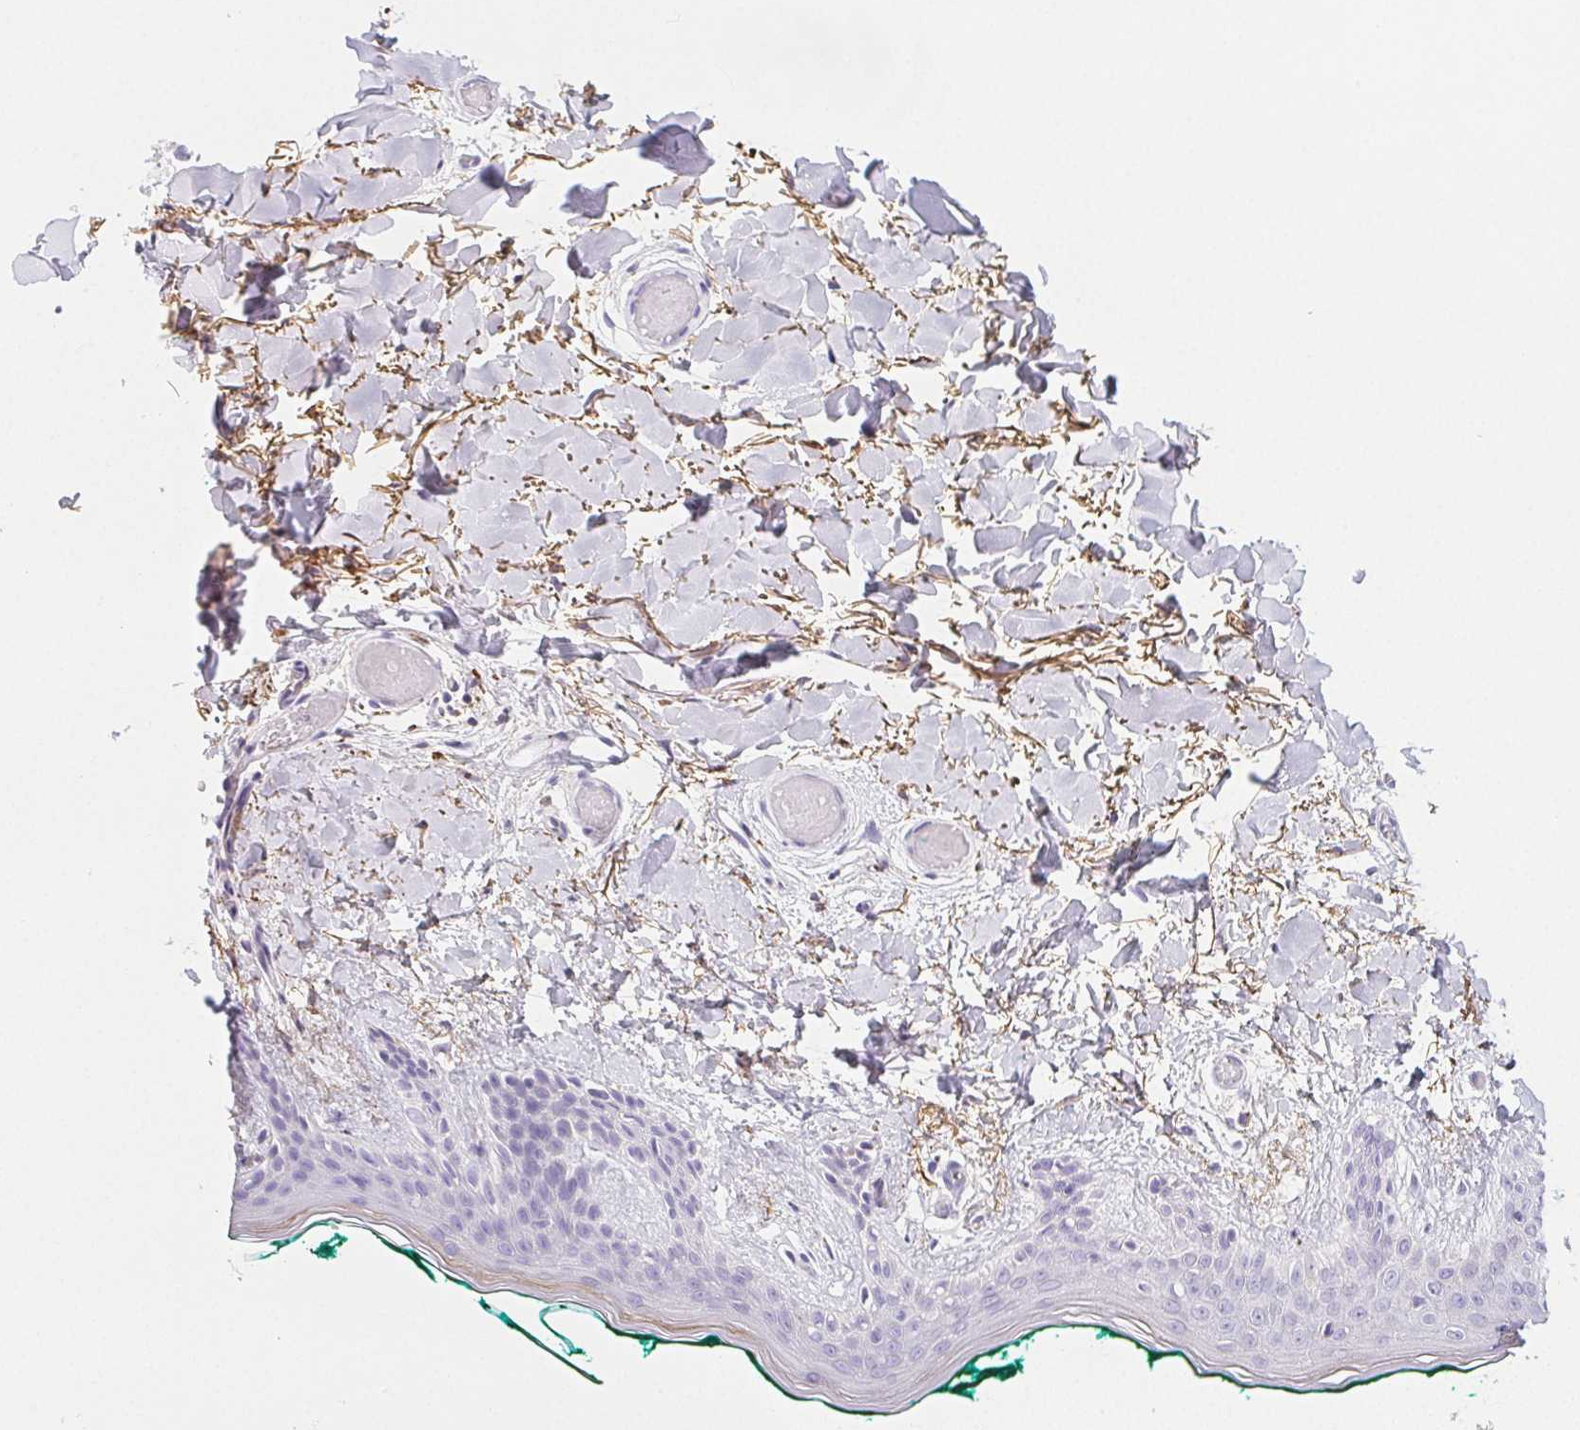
{"staining": {"intensity": "moderate", "quantity": "<25%", "location": "cytoplasmic/membranous"}, "tissue": "skin", "cell_type": "Fibroblasts", "image_type": "normal", "snomed": [{"axis": "morphology", "description": "Normal tissue, NOS"}, {"axis": "topography", "description": "Skin"}], "caption": "Protein expression analysis of unremarkable skin reveals moderate cytoplasmic/membranous expression in about <25% of fibroblasts.", "gene": "VTN", "patient": {"sex": "female", "age": 34}}